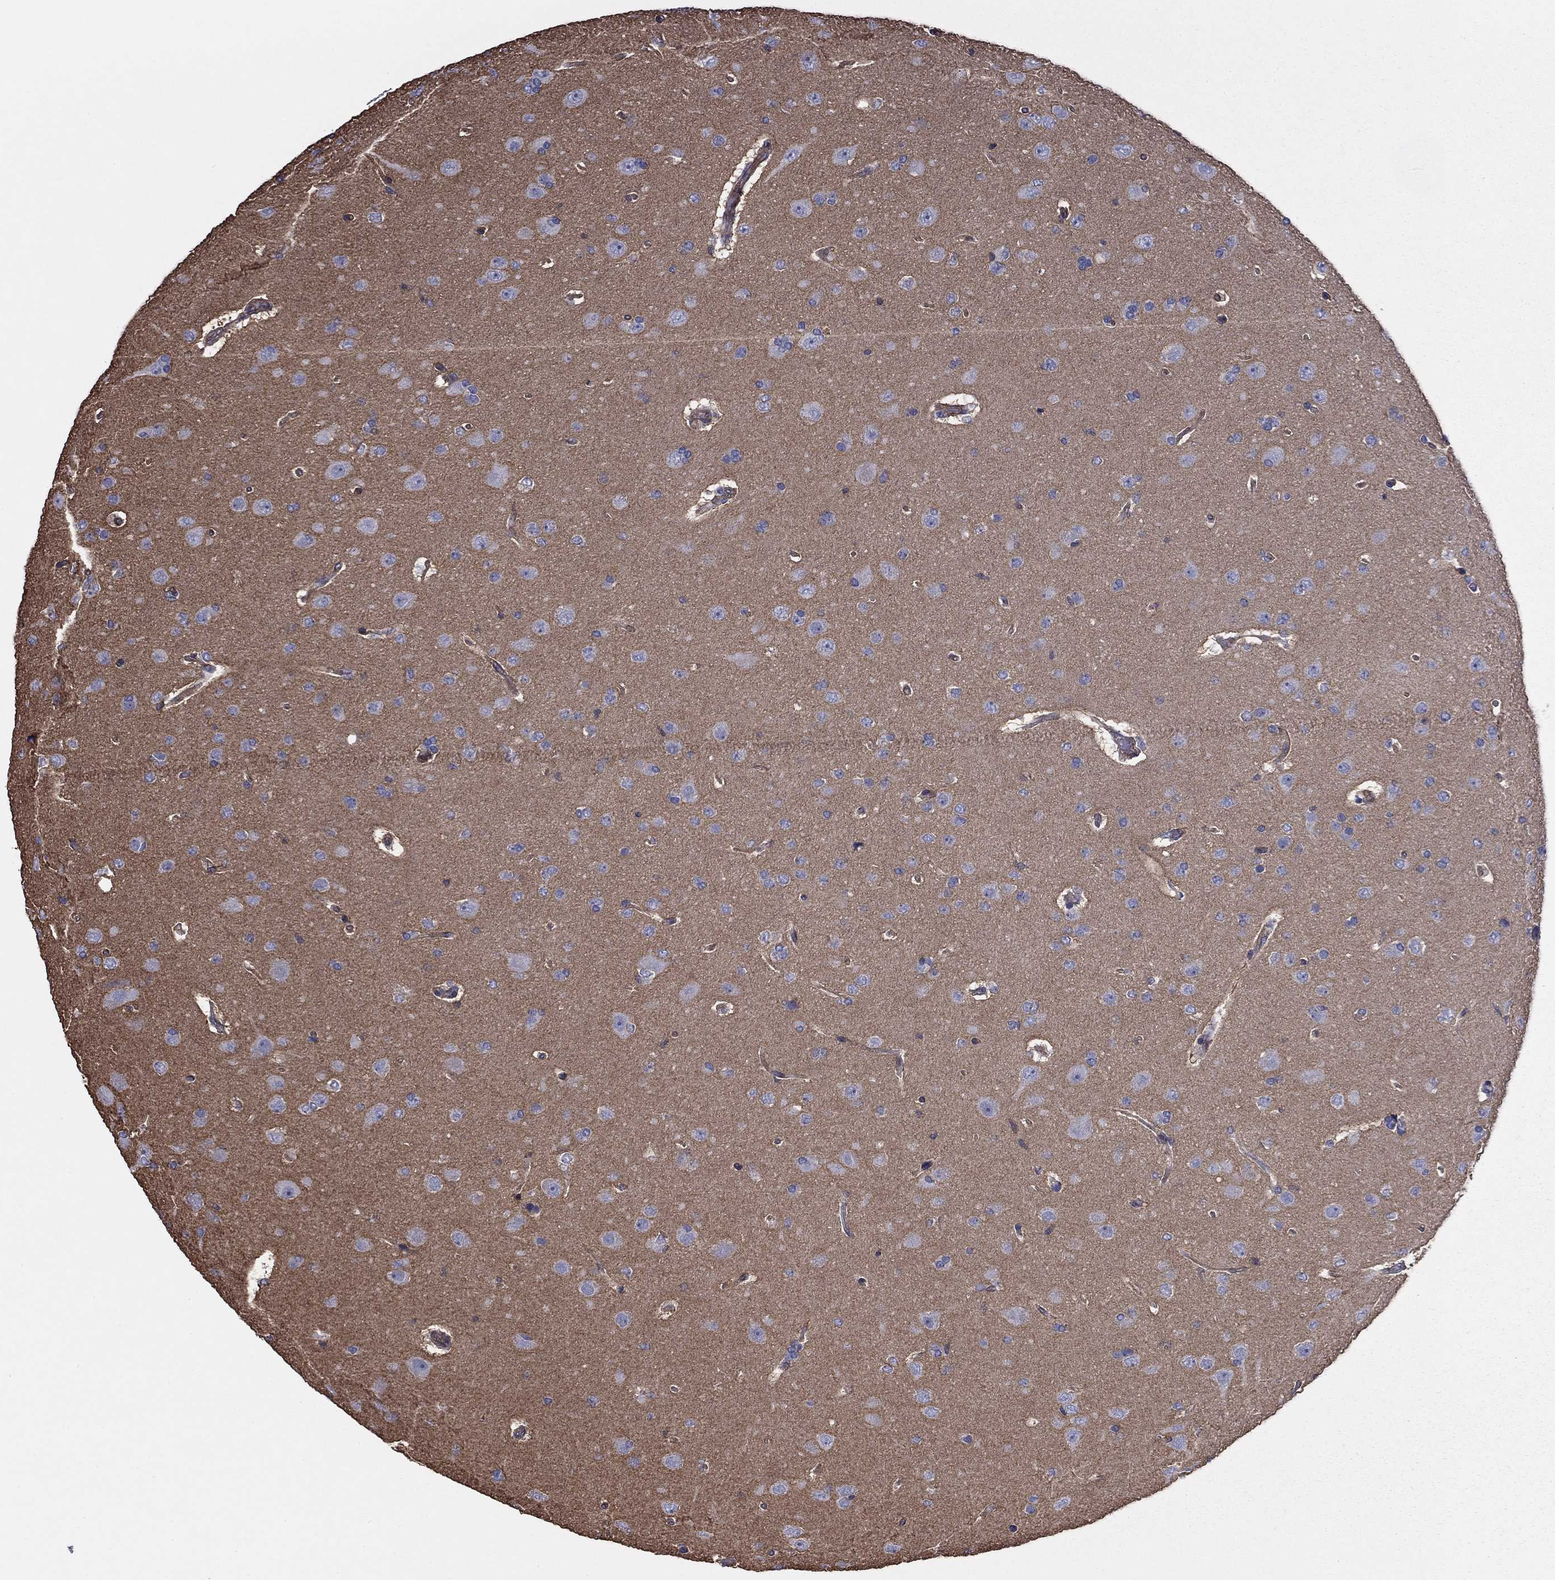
{"staining": {"intensity": "negative", "quantity": "none", "location": "none"}, "tissue": "glioma", "cell_type": "Tumor cells", "image_type": "cancer", "snomed": [{"axis": "morphology", "description": "Glioma, malignant, NOS"}, {"axis": "topography", "description": "Cerebral cortex"}], "caption": "Tumor cells show no significant staining in glioma.", "gene": "TCHH", "patient": {"sex": "male", "age": 58}}